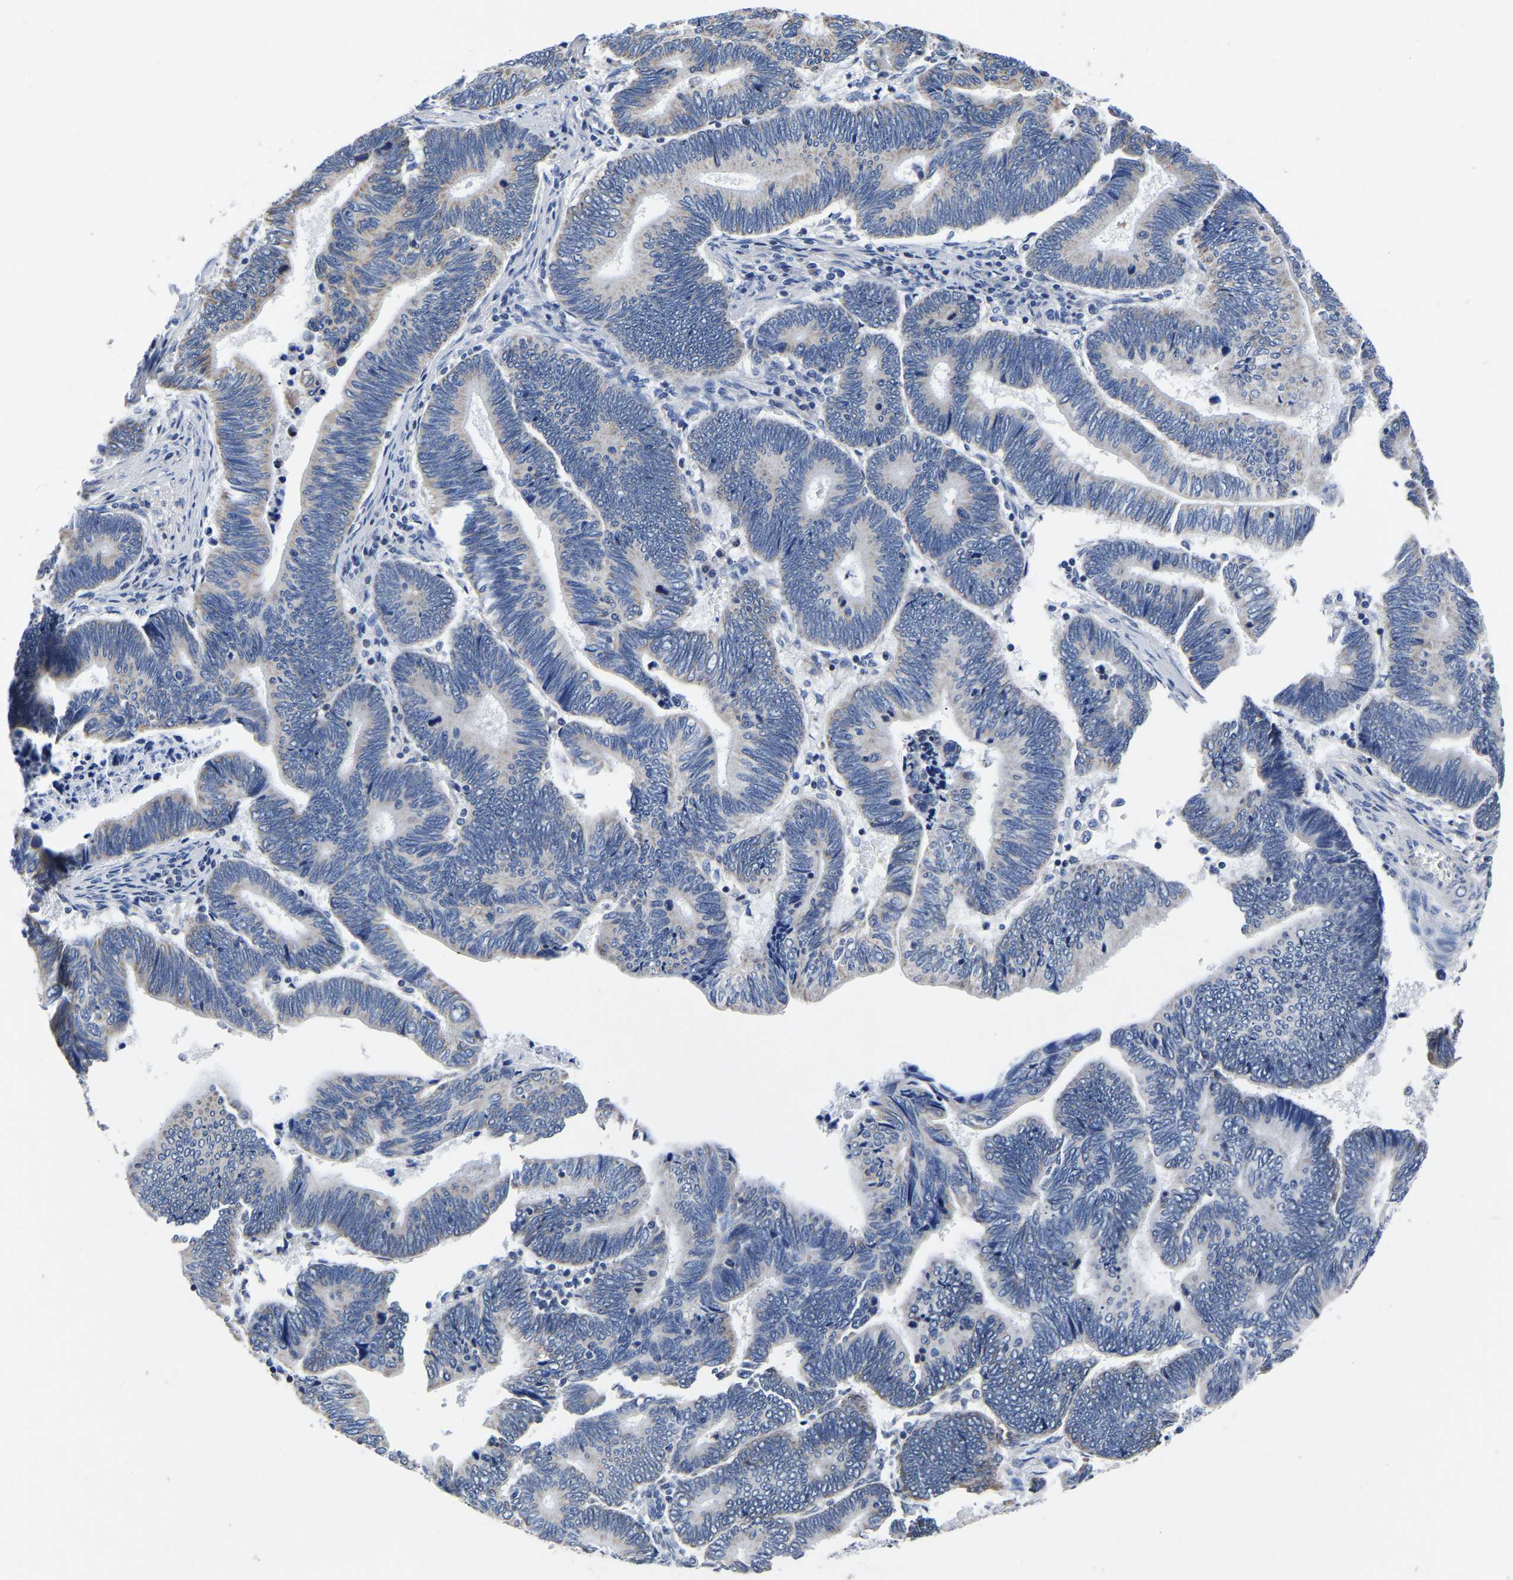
{"staining": {"intensity": "negative", "quantity": "none", "location": "none"}, "tissue": "pancreatic cancer", "cell_type": "Tumor cells", "image_type": "cancer", "snomed": [{"axis": "morphology", "description": "Adenocarcinoma, NOS"}, {"axis": "topography", "description": "Pancreas"}], "caption": "Tumor cells are negative for protein expression in human pancreatic adenocarcinoma.", "gene": "FGD5", "patient": {"sex": "female", "age": 70}}